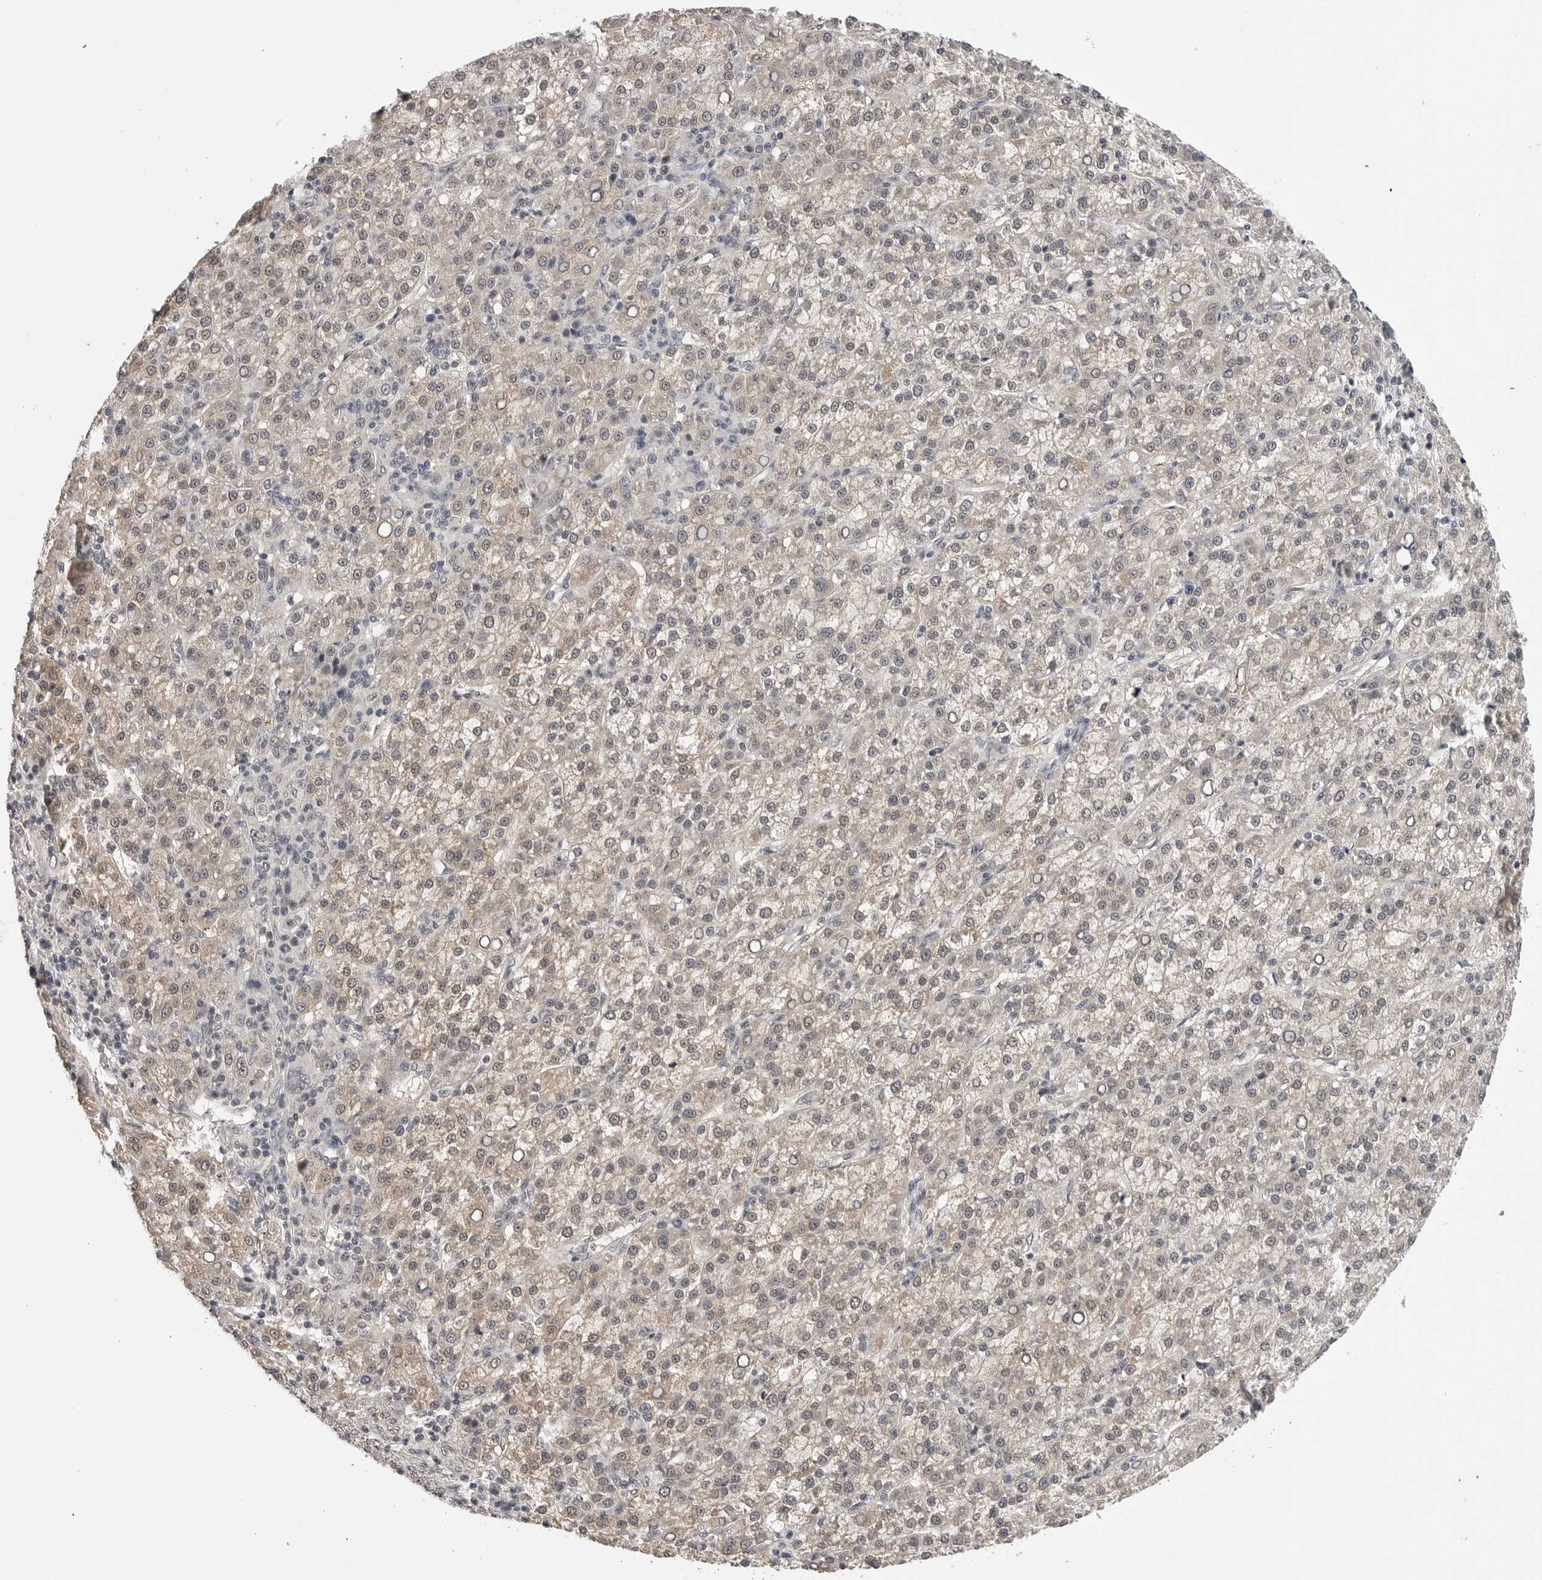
{"staining": {"intensity": "weak", "quantity": ">75%", "location": "cytoplasmic/membranous"}, "tissue": "liver cancer", "cell_type": "Tumor cells", "image_type": "cancer", "snomed": [{"axis": "morphology", "description": "Carcinoma, Hepatocellular, NOS"}, {"axis": "topography", "description": "Liver"}], "caption": "Weak cytoplasmic/membranous protein staining is present in about >75% of tumor cells in liver hepatocellular carcinoma. (DAB (3,3'-diaminobenzidine) = brown stain, brightfield microscopy at high magnification).", "gene": "CDK20", "patient": {"sex": "female", "age": 58}}